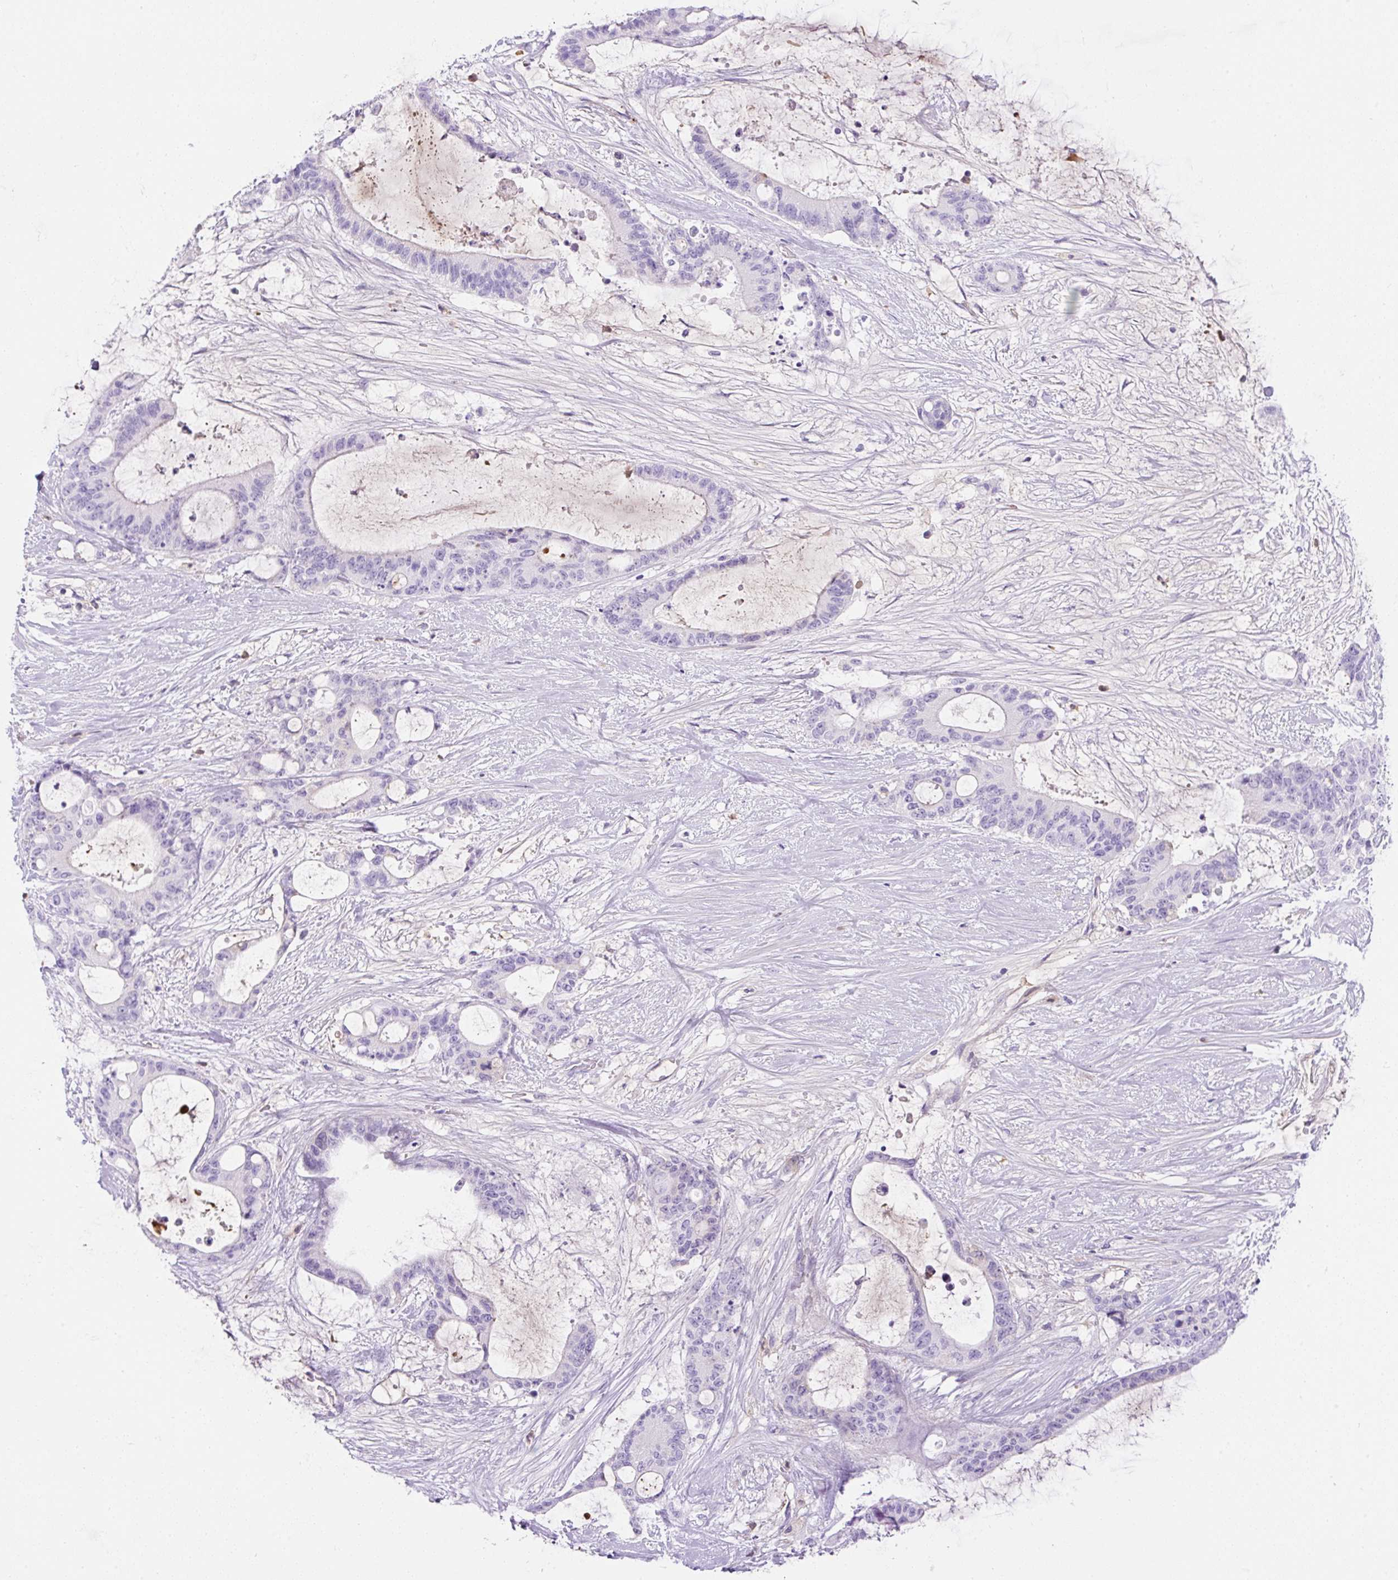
{"staining": {"intensity": "negative", "quantity": "none", "location": "none"}, "tissue": "liver cancer", "cell_type": "Tumor cells", "image_type": "cancer", "snomed": [{"axis": "morphology", "description": "Normal tissue, NOS"}, {"axis": "morphology", "description": "Cholangiocarcinoma"}, {"axis": "topography", "description": "Liver"}, {"axis": "topography", "description": "Peripheral nerve tissue"}], "caption": "Image shows no significant protein positivity in tumor cells of liver cancer.", "gene": "TDRD15", "patient": {"sex": "female", "age": 73}}